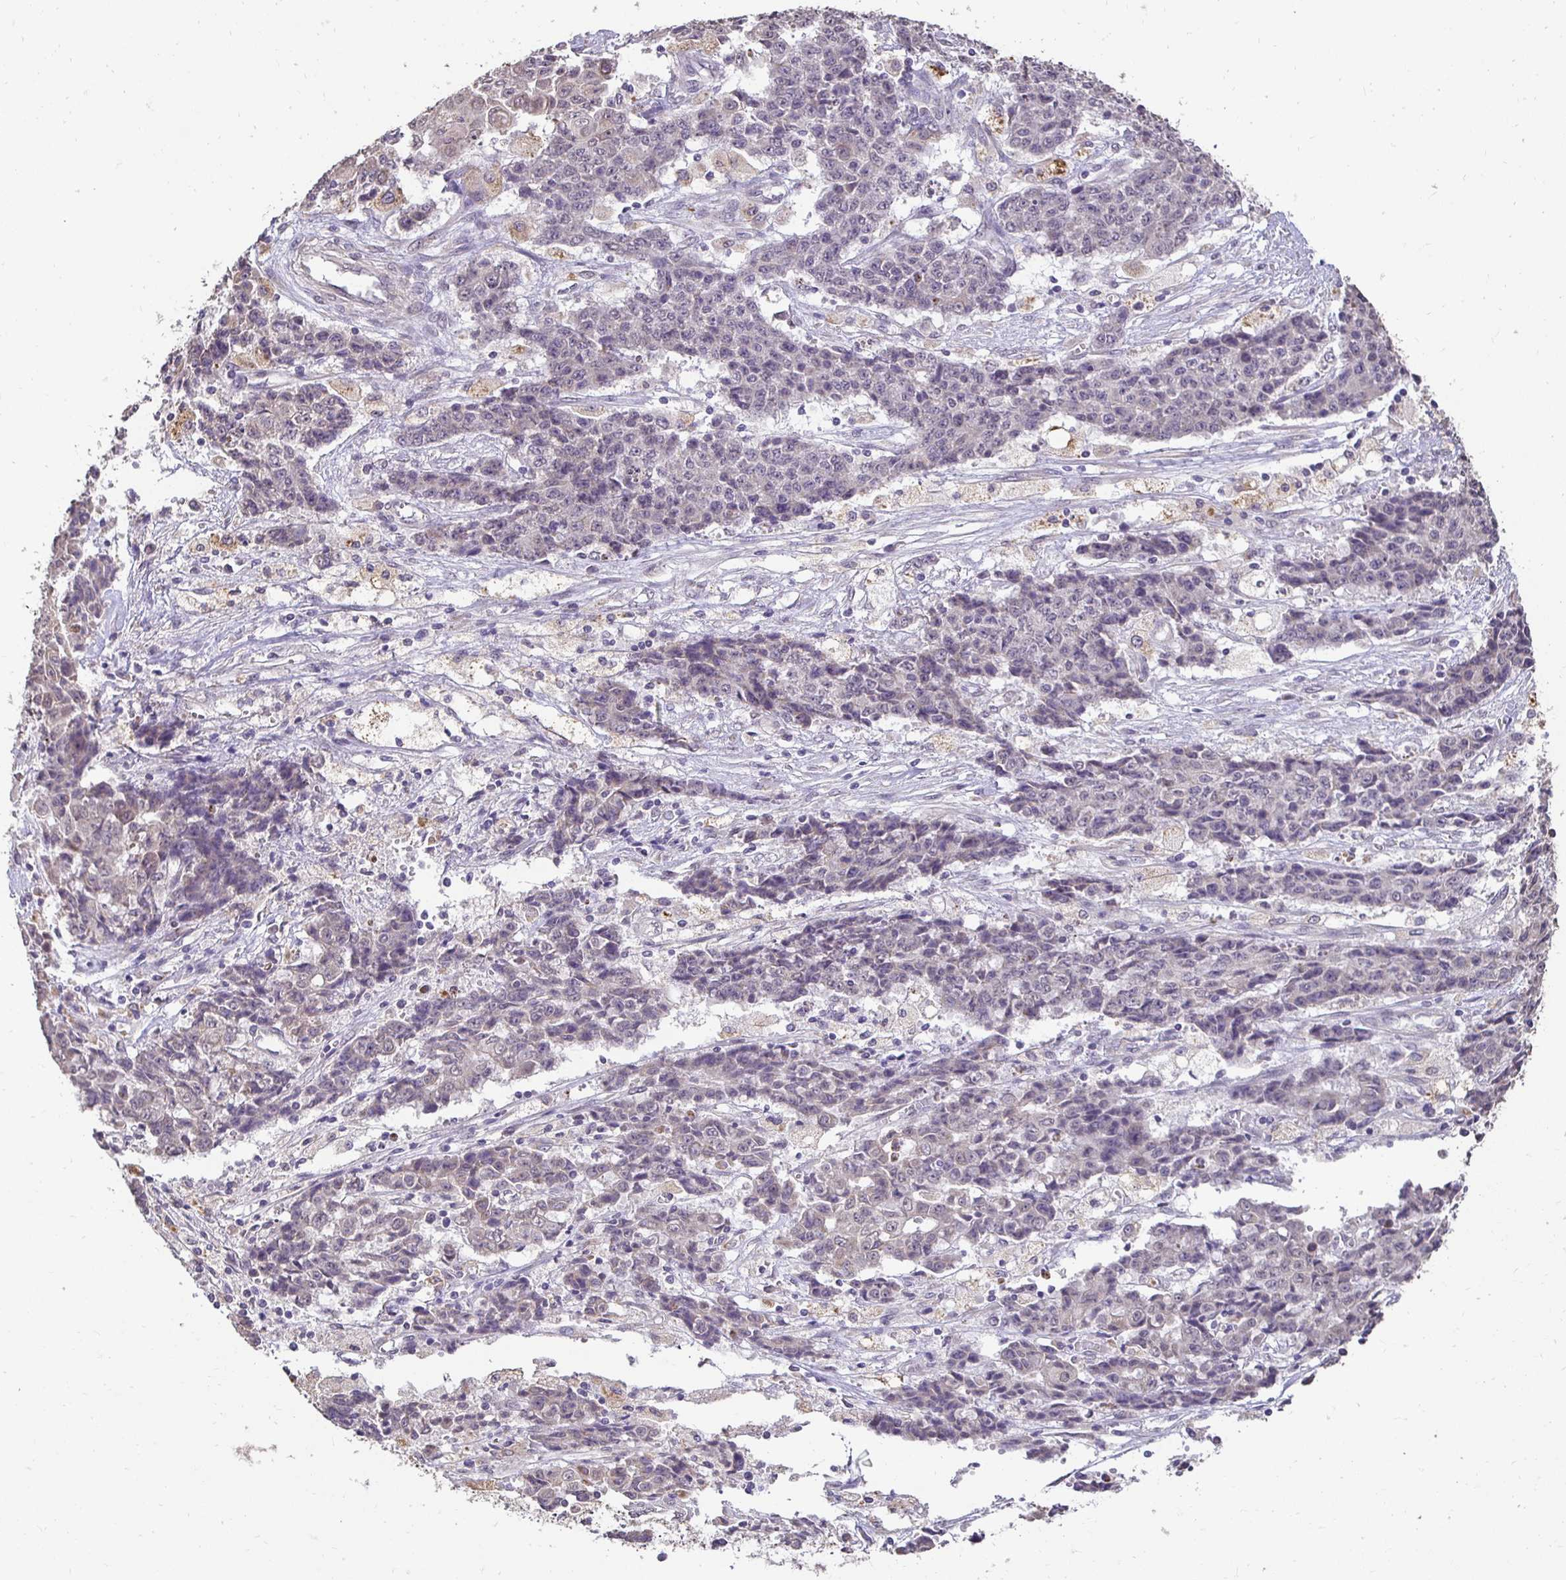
{"staining": {"intensity": "negative", "quantity": "none", "location": "none"}, "tissue": "ovarian cancer", "cell_type": "Tumor cells", "image_type": "cancer", "snomed": [{"axis": "morphology", "description": "Carcinoma, endometroid"}, {"axis": "topography", "description": "Ovary"}], "caption": "This histopathology image is of ovarian cancer (endometroid carcinoma) stained with immunohistochemistry to label a protein in brown with the nuclei are counter-stained blue. There is no staining in tumor cells.", "gene": "RHEBL1", "patient": {"sex": "female", "age": 42}}